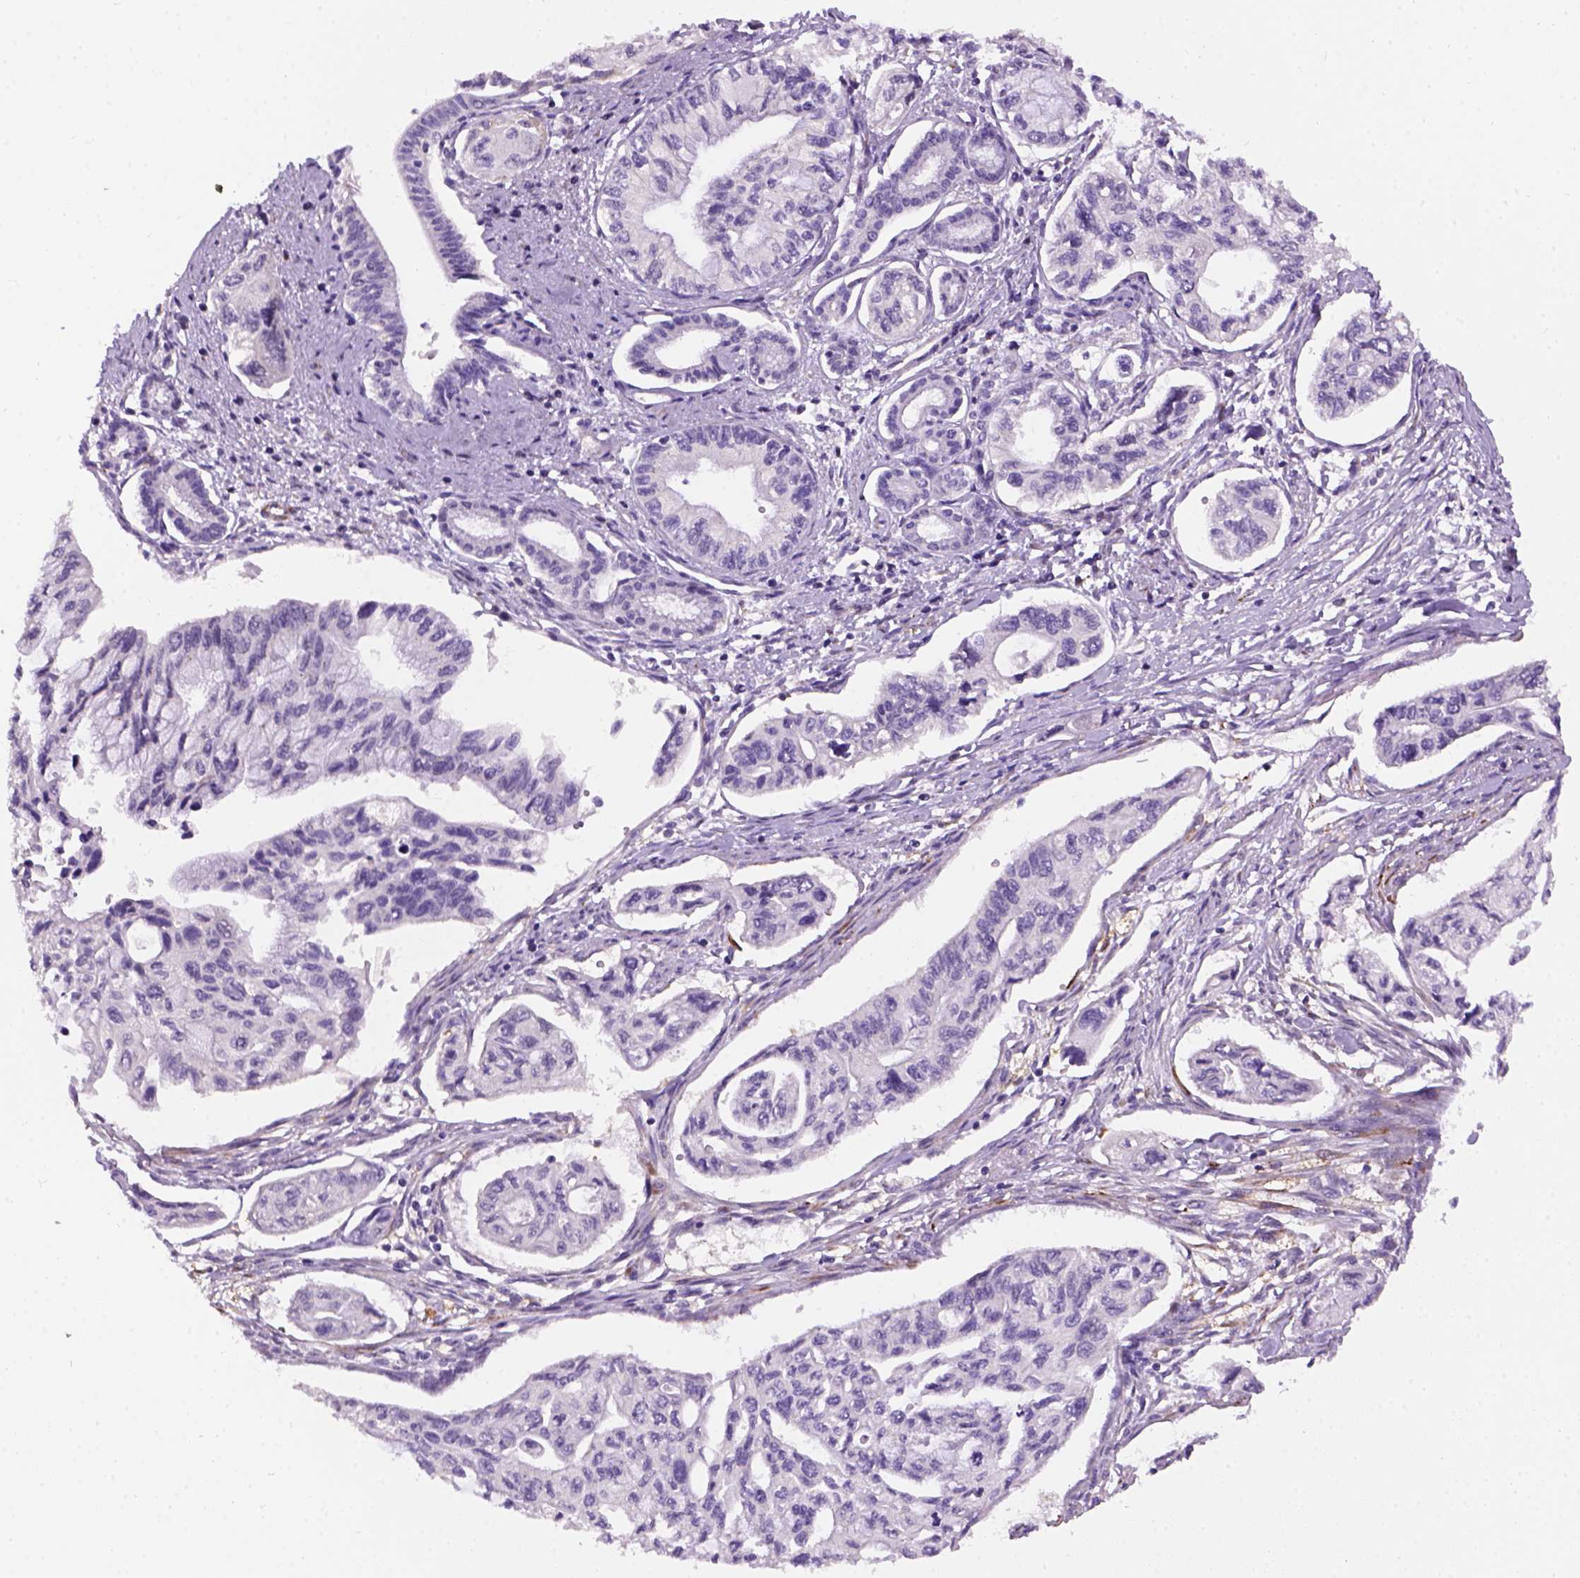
{"staining": {"intensity": "negative", "quantity": "none", "location": "none"}, "tissue": "pancreatic cancer", "cell_type": "Tumor cells", "image_type": "cancer", "snomed": [{"axis": "morphology", "description": "Adenocarcinoma, NOS"}, {"axis": "topography", "description": "Pancreas"}], "caption": "Immunohistochemical staining of pancreatic cancer reveals no significant positivity in tumor cells.", "gene": "KAZN", "patient": {"sex": "female", "age": 76}}